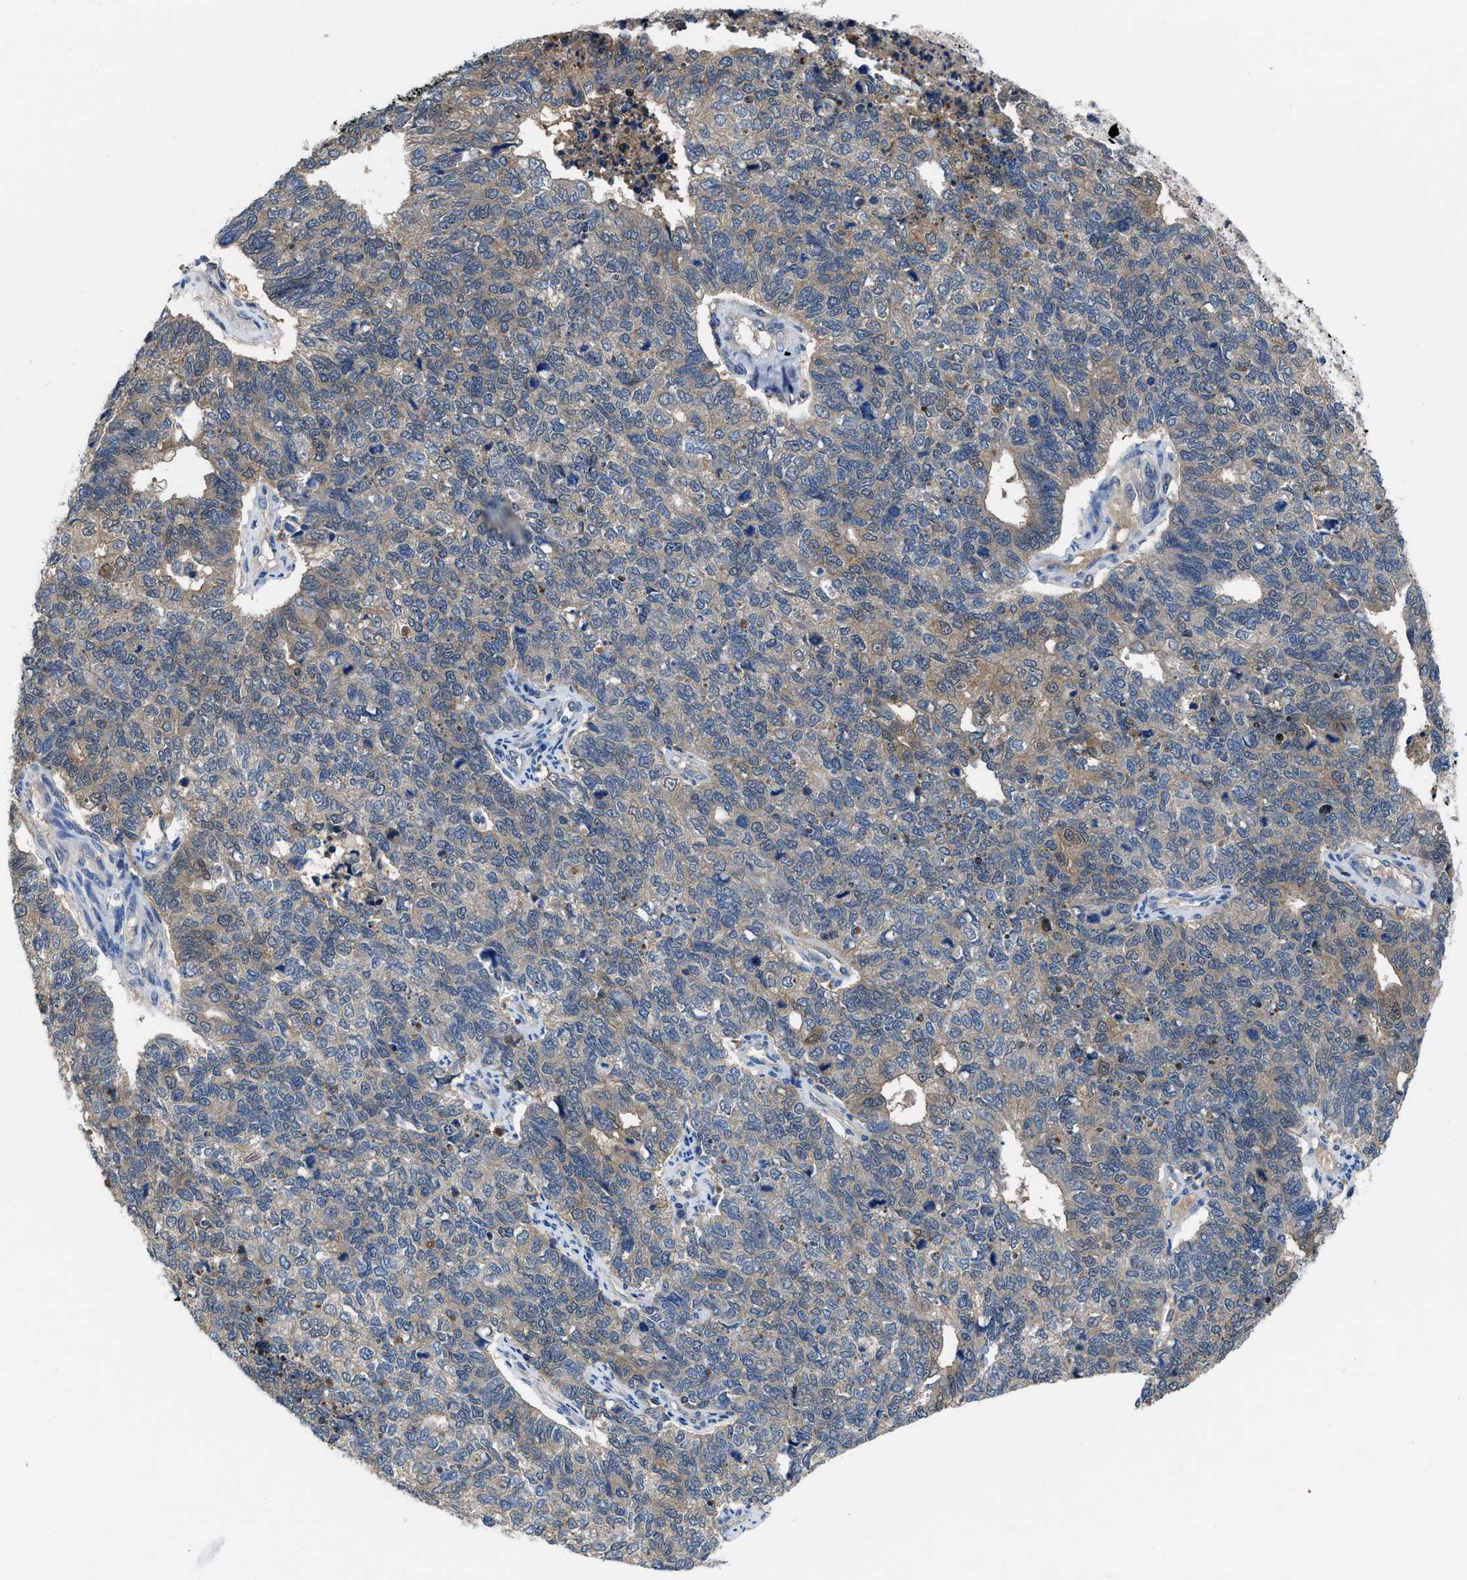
{"staining": {"intensity": "weak", "quantity": "25%-75%", "location": "cytoplasmic/membranous"}, "tissue": "cervical cancer", "cell_type": "Tumor cells", "image_type": "cancer", "snomed": [{"axis": "morphology", "description": "Squamous cell carcinoma, NOS"}, {"axis": "topography", "description": "Cervix"}], "caption": "IHC histopathology image of neoplastic tissue: human cervical cancer (squamous cell carcinoma) stained using IHC exhibits low levels of weak protein expression localized specifically in the cytoplasmic/membranous of tumor cells, appearing as a cytoplasmic/membranous brown color.", "gene": "NUDT5", "patient": {"sex": "female", "age": 63}}